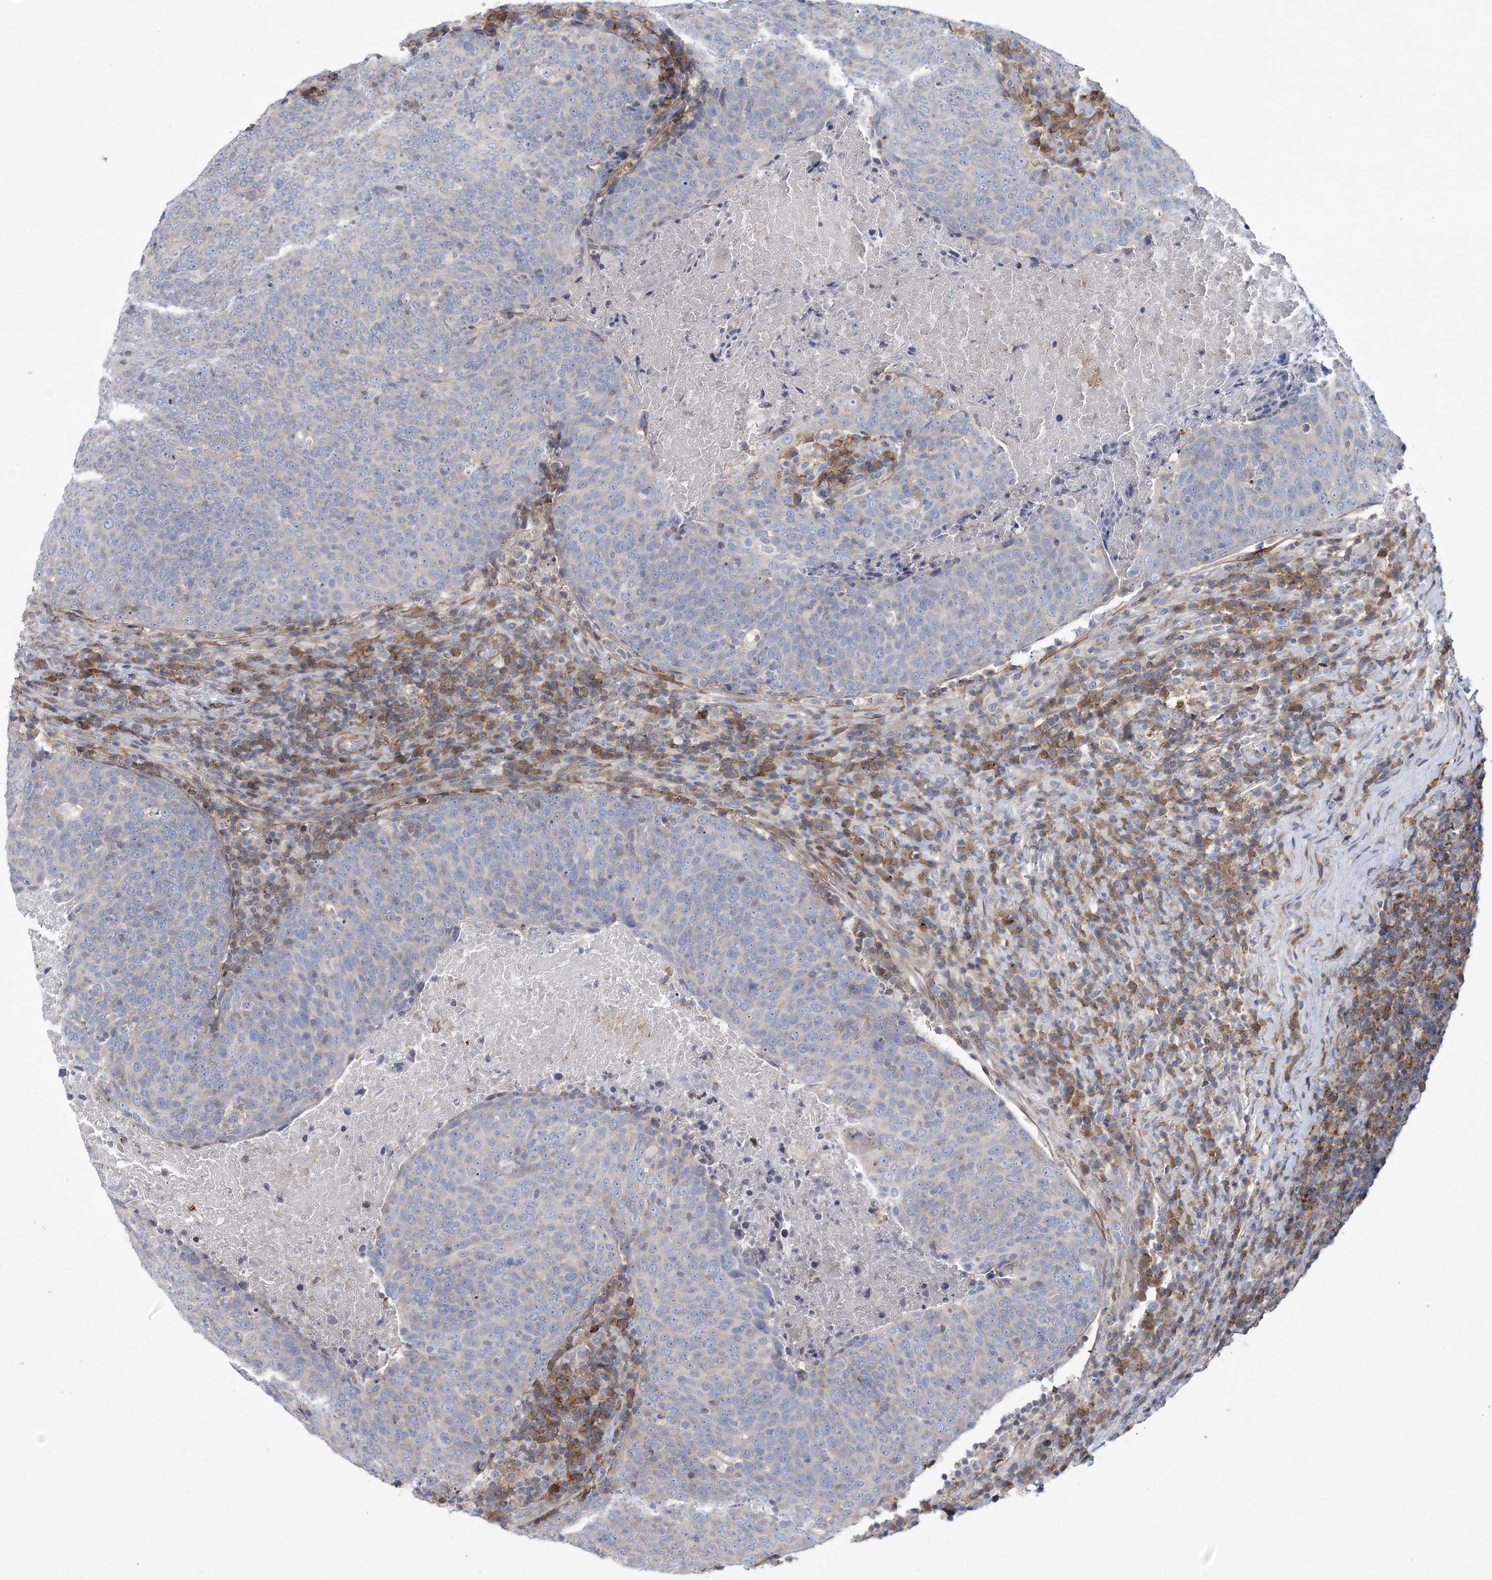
{"staining": {"intensity": "weak", "quantity": "<25%", "location": "cytoplasmic/membranous"}, "tissue": "head and neck cancer", "cell_type": "Tumor cells", "image_type": "cancer", "snomed": [{"axis": "morphology", "description": "Squamous cell carcinoma, NOS"}, {"axis": "morphology", "description": "Squamous cell carcinoma, metastatic, NOS"}, {"axis": "topography", "description": "Lymph node"}, {"axis": "topography", "description": "Head-Neck"}], "caption": "Tumor cells show no significant protein positivity in head and neck cancer (squamous cell carcinoma).", "gene": "ARSJ", "patient": {"sex": "male", "age": 62}}